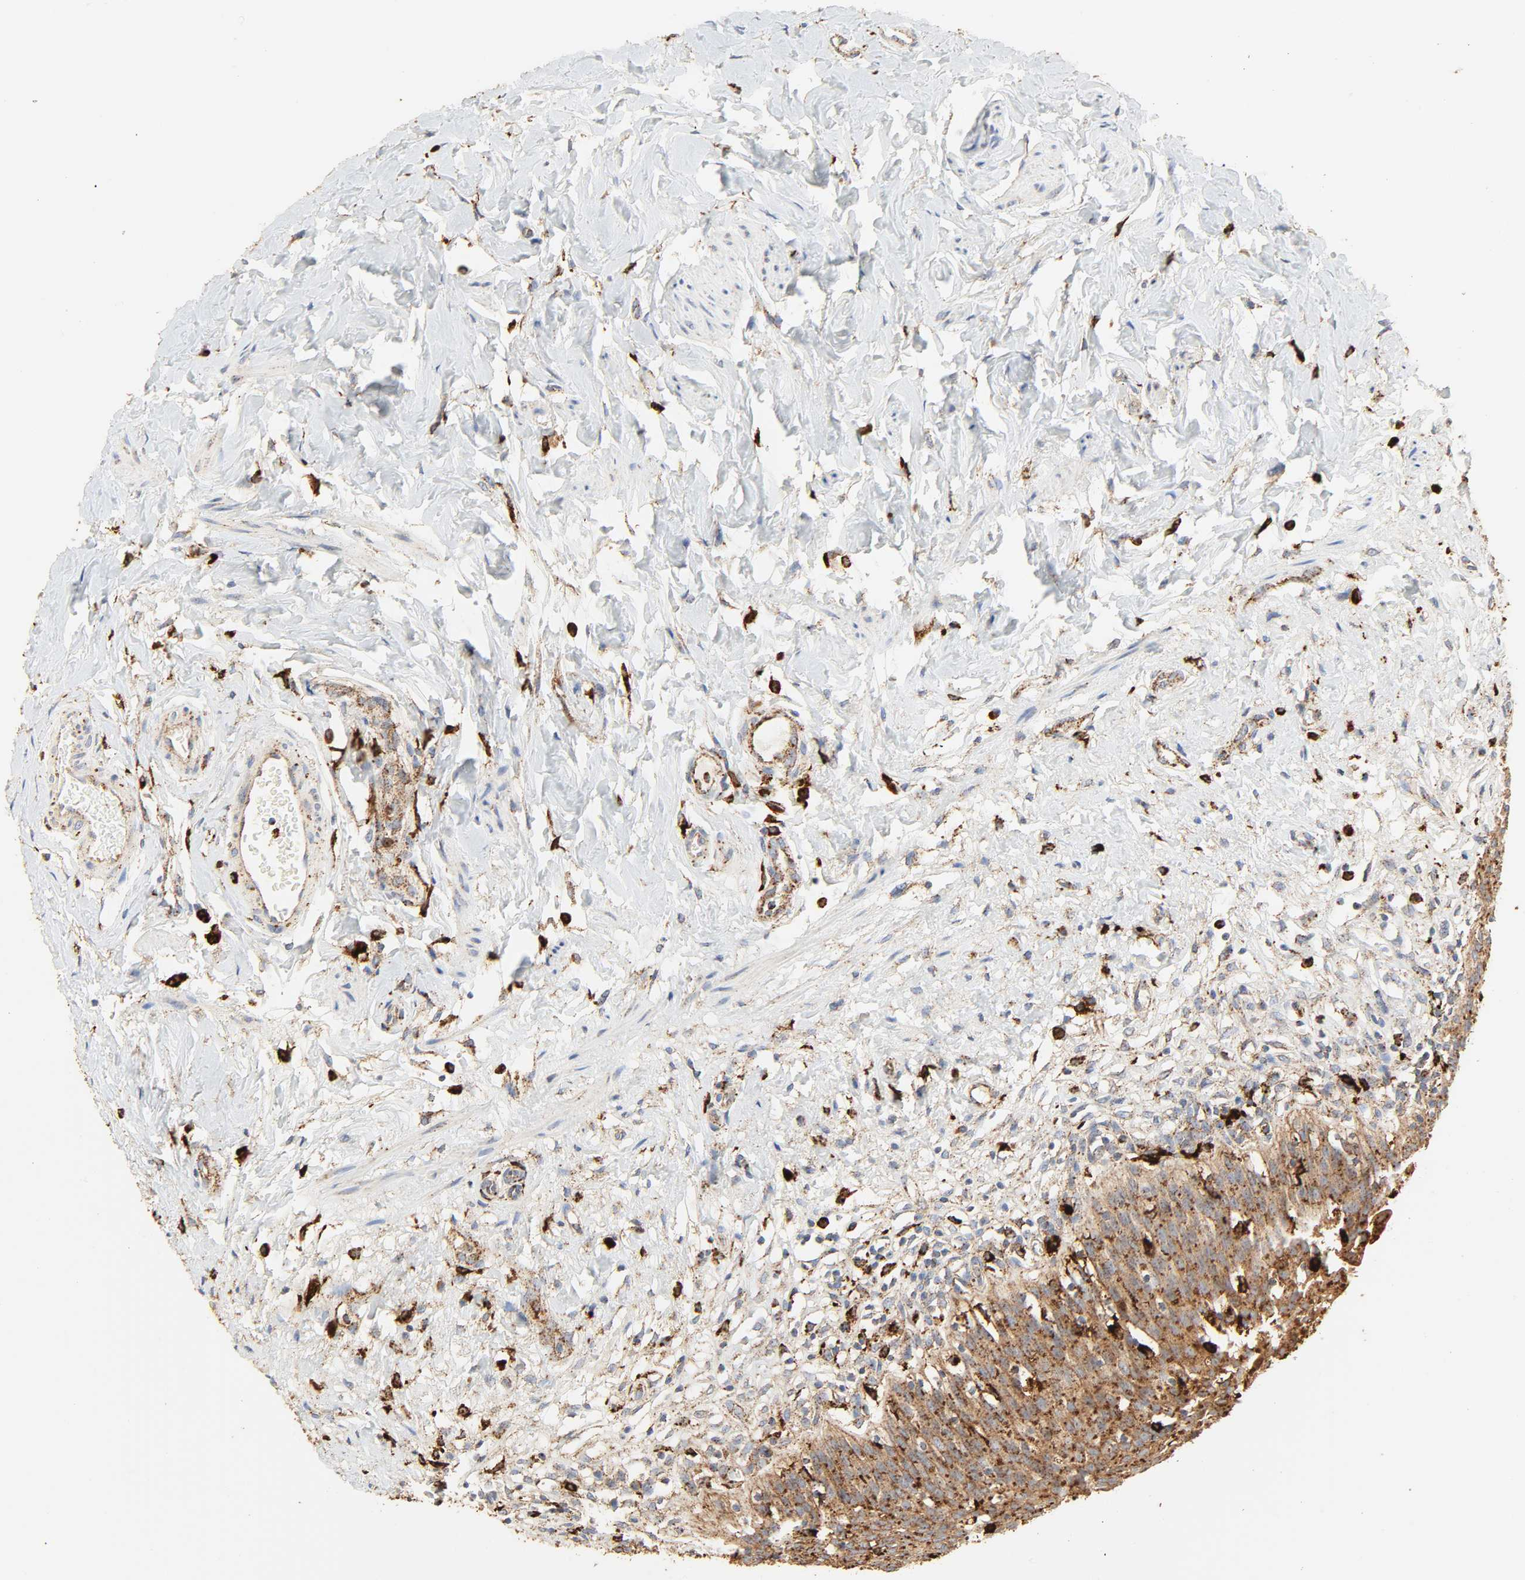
{"staining": {"intensity": "strong", "quantity": ">75%", "location": "cytoplasmic/membranous"}, "tissue": "urinary bladder", "cell_type": "Urothelial cells", "image_type": "normal", "snomed": [{"axis": "morphology", "description": "Normal tissue, NOS"}, {"axis": "topography", "description": "Urinary bladder"}], "caption": "A high-resolution histopathology image shows immunohistochemistry (IHC) staining of unremarkable urinary bladder, which reveals strong cytoplasmic/membranous staining in approximately >75% of urothelial cells. The staining was performed using DAB (3,3'-diaminobenzidine) to visualize the protein expression in brown, while the nuclei were stained in blue with hematoxylin (Magnification: 20x).", "gene": "PSAP", "patient": {"sex": "female", "age": 80}}